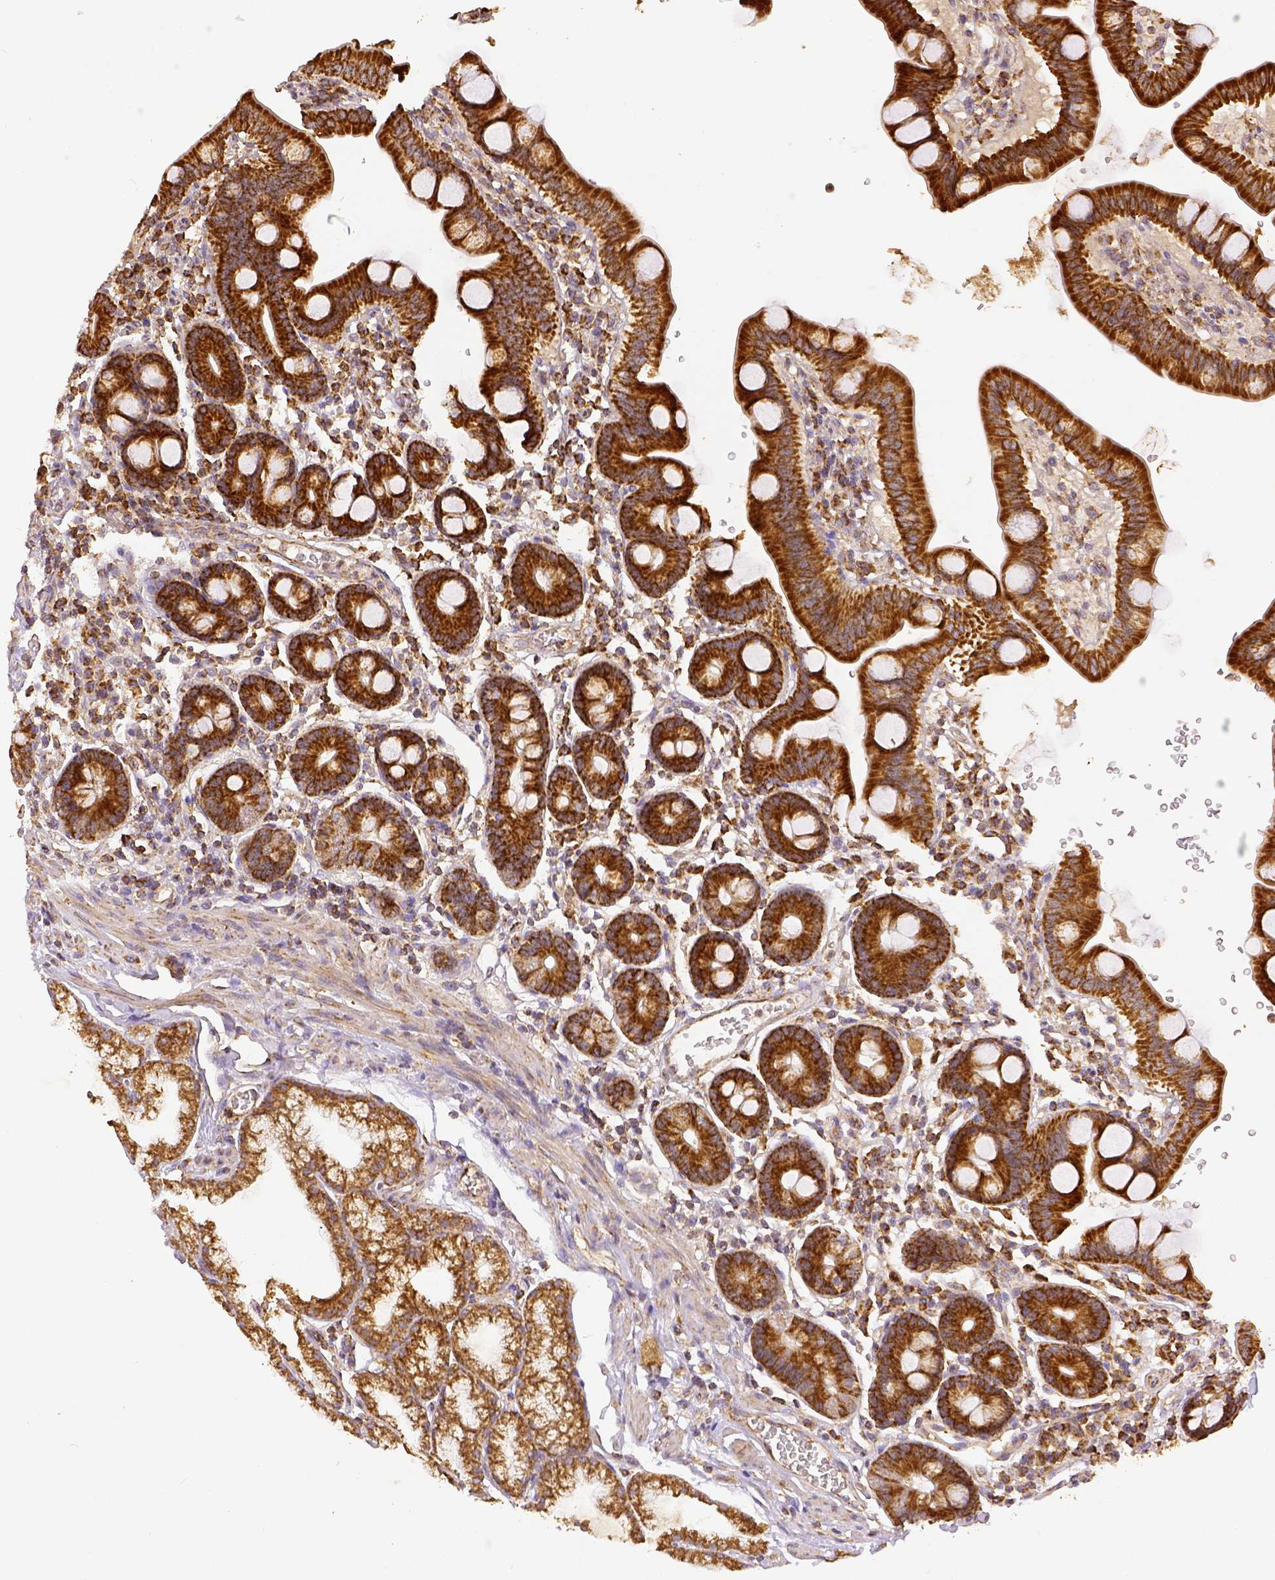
{"staining": {"intensity": "strong", "quantity": ">75%", "location": "cytoplasmic/membranous"}, "tissue": "duodenum", "cell_type": "Glandular cells", "image_type": "normal", "snomed": [{"axis": "morphology", "description": "Normal tissue, NOS"}, {"axis": "topography", "description": "Duodenum"}], "caption": "Glandular cells display high levels of strong cytoplasmic/membranous positivity in about >75% of cells in normal duodenum.", "gene": "SDHB", "patient": {"sex": "male", "age": 59}}